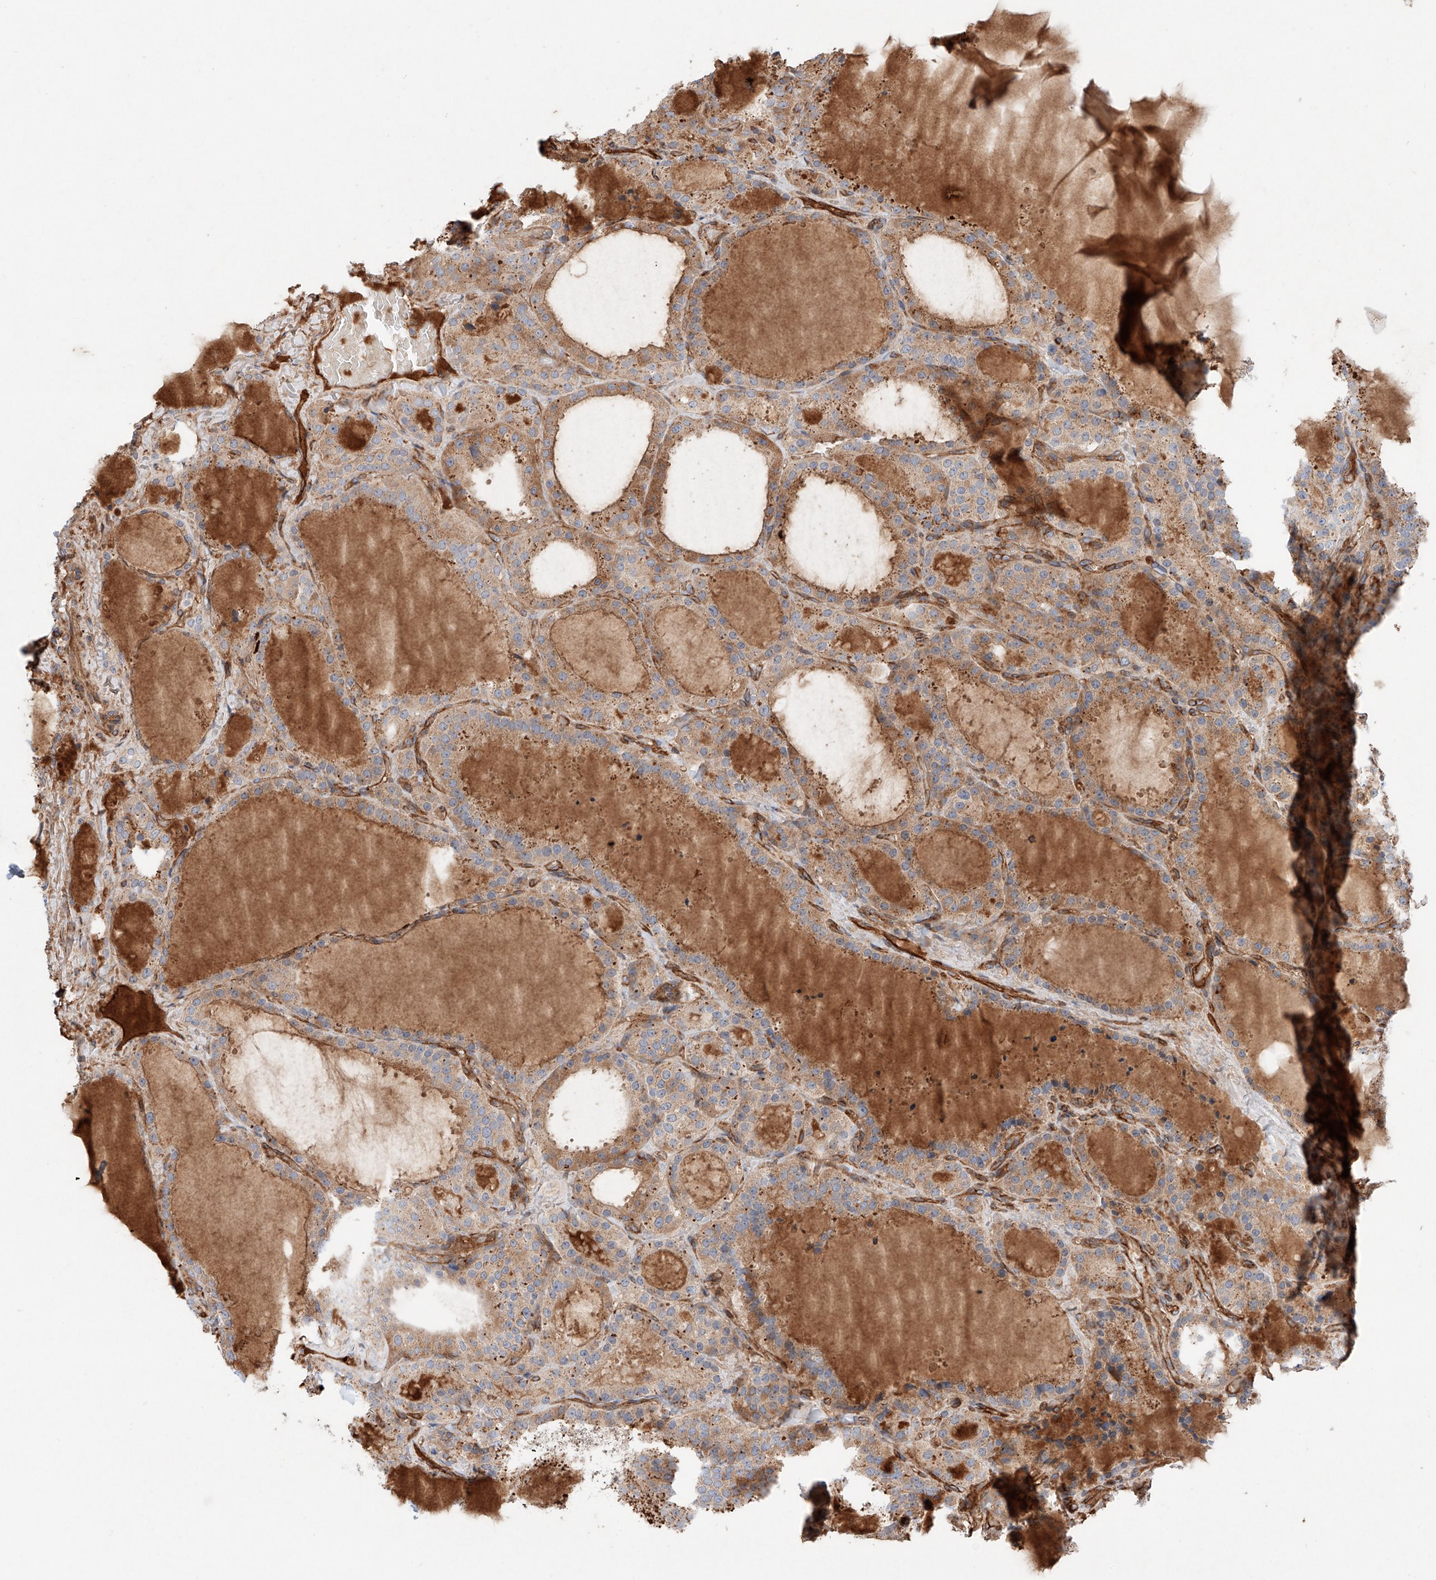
{"staining": {"intensity": "moderate", "quantity": ">75%", "location": "cytoplasmic/membranous"}, "tissue": "thyroid cancer", "cell_type": "Tumor cells", "image_type": "cancer", "snomed": [{"axis": "morphology", "description": "Papillary adenocarcinoma, NOS"}, {"axis": "topography", "description": "Thyroid gland"}], "caption": "A histopathology image of human papillary adenocarcinoma (thyroid) stained for a protein shows moderate cytoplasmic/membranous brown staining in tumor cells. The staining was performed using DAB (3,3'-diaminobenzidine), with brown indicating positive protein expression. Nuclei are stained blue with hematoxylin.", "gene": "MINDY4", "patient": {"sex": "male", "age": 77}}